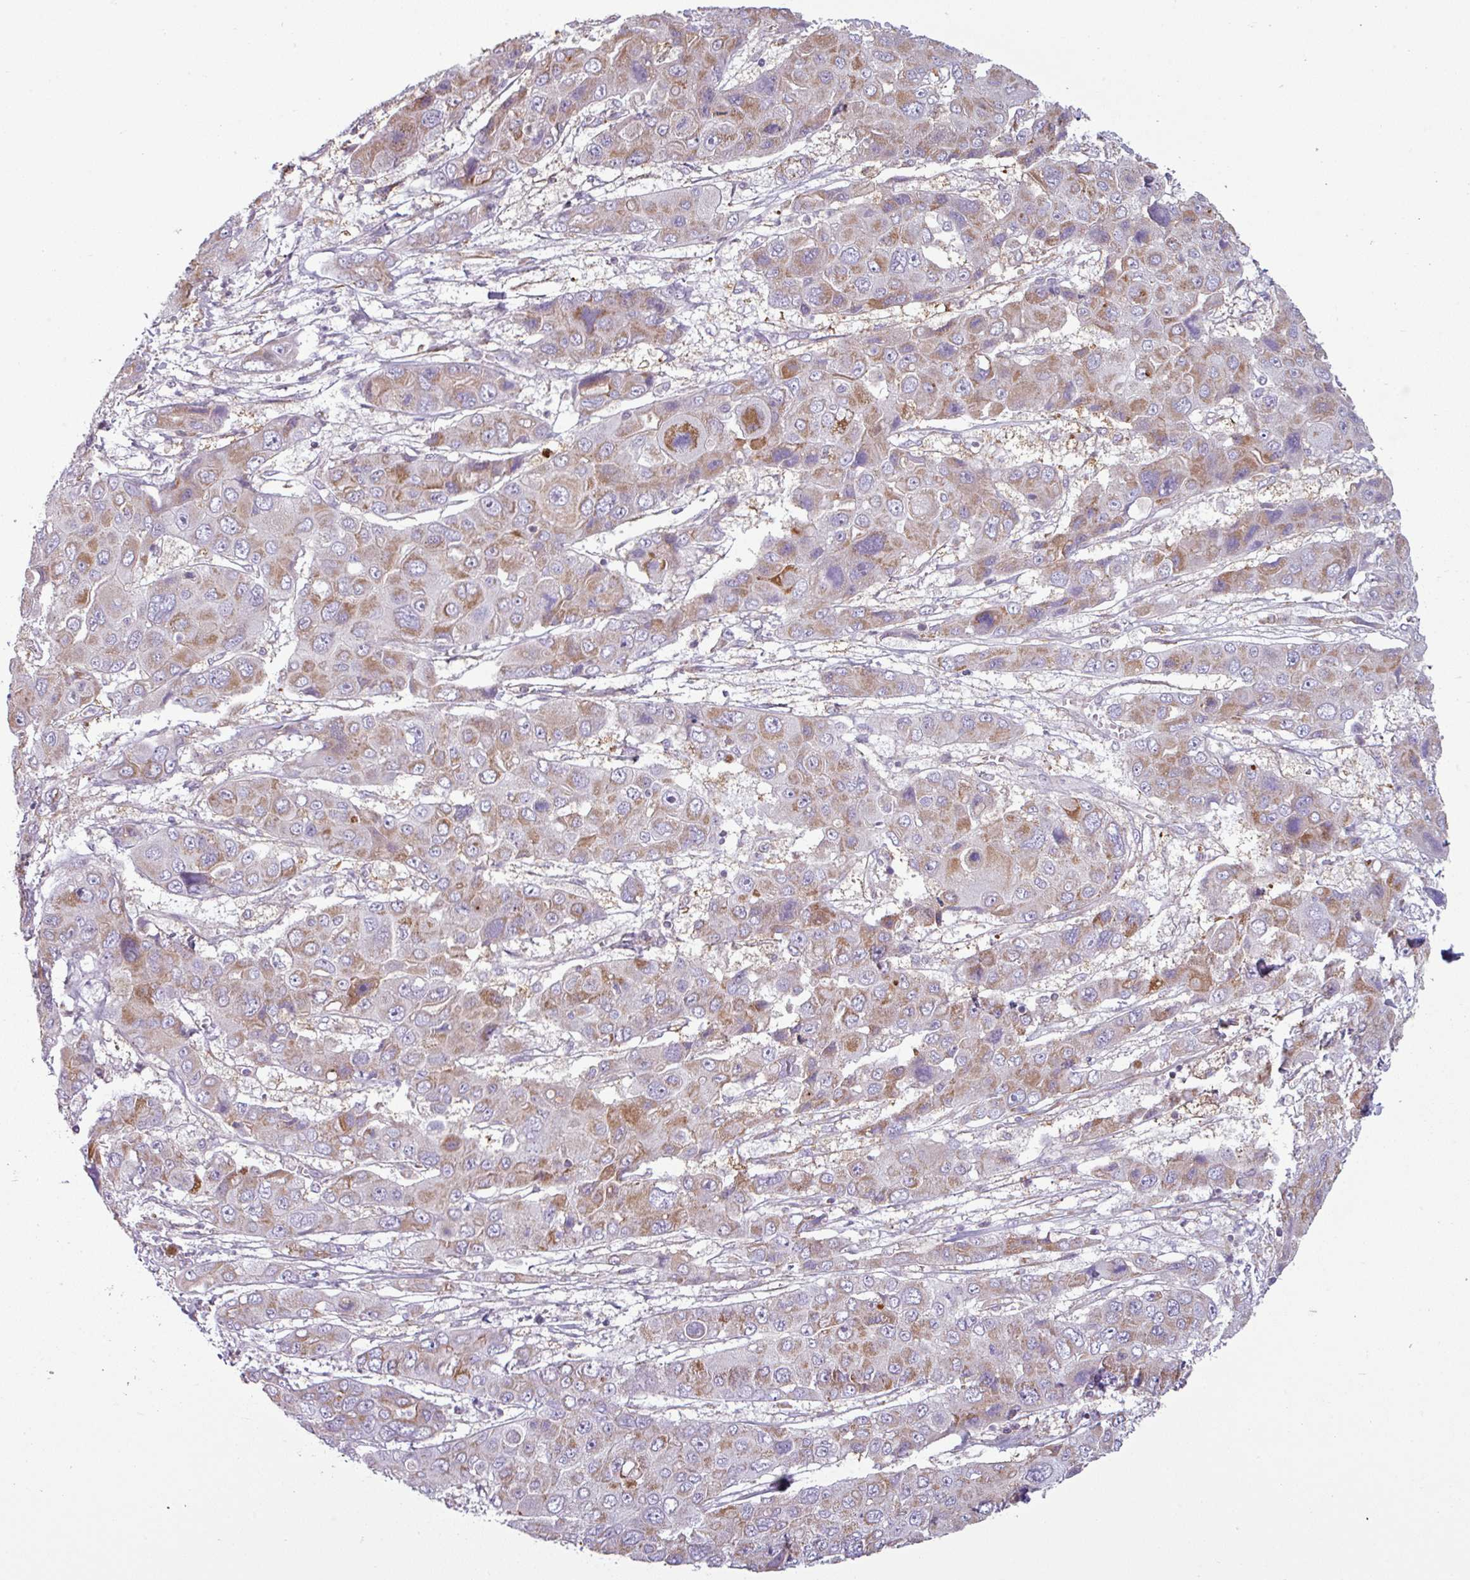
{"staining": {"intensity": "moderate", "quantity": "<25%", "location": "cytoplasmic/membranous"}, "tissue": "liver cancer", "cell_type": "Tumor cells", "image_type": "cancer", "snomed": [{"axis": "morphology", "description": "Cholangiocarcinoma"}, {"axis": "topography", "description": "Liver"}], "caption": "Immunohistochemical staining of human liver cancer (cholangiocarcinoma) exhibits low levels of moderate cytoplasmic/membranous protein staining in about <25% of tumor cells. (Stains: DAB in brown, nuclei in blue, Microscopy: brightfield microscopy at high magnification).", "gene": "BTN2A2", "patient": {"sex": "male", "age": 67}}